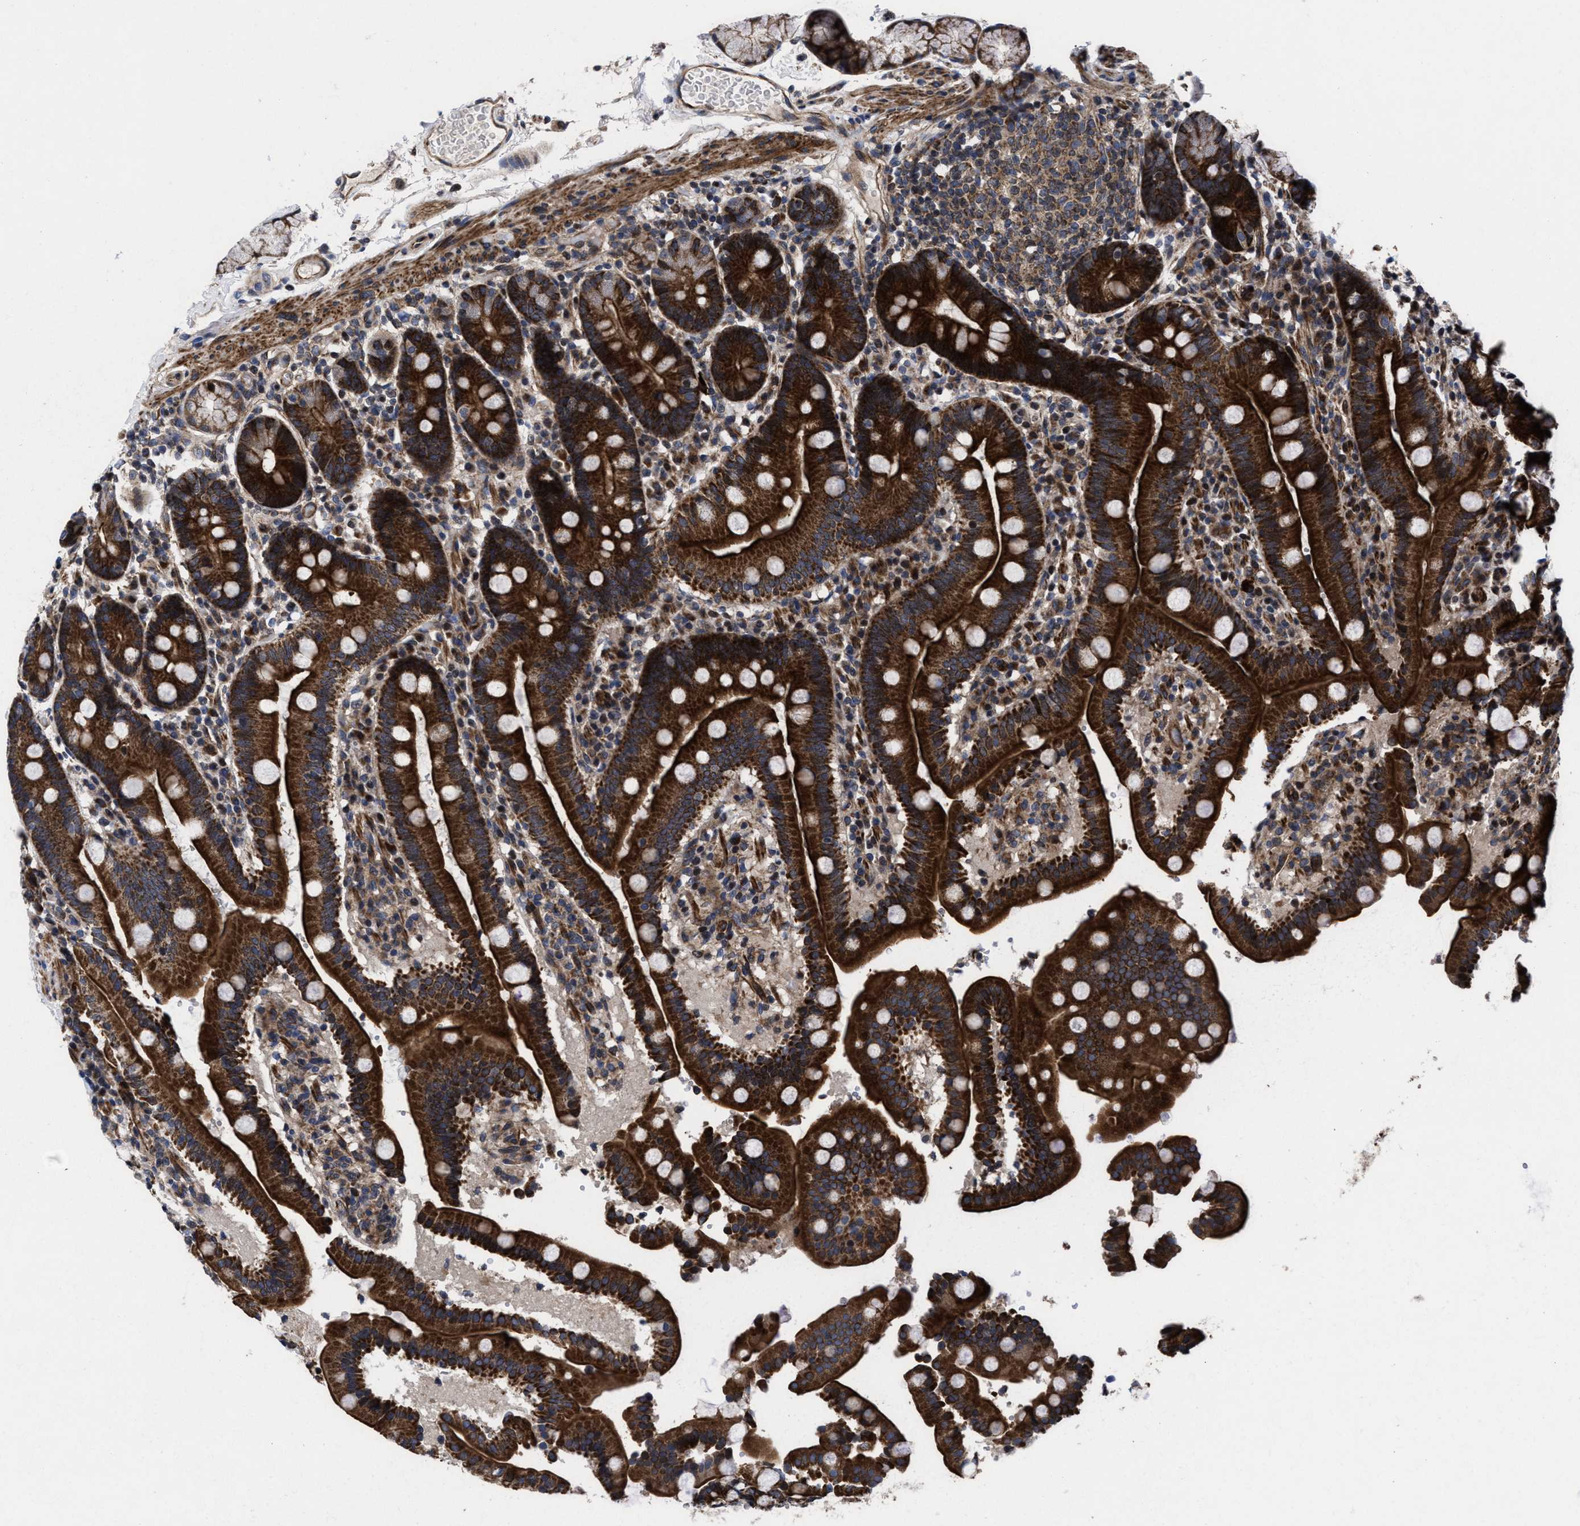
{"staining": {"intensity": "strong", "quantity": ">75%", "location": "cytoplasmic/membranous"}, "tissue": "duodenum", "cell_type": "Glandular cells", "image_type": "normal", "snomed": [{"axis": "morphology", "description": "Normal tissue, NOS"}, {"axis": "topography", "description": "Small intestine, NOS"}], "caption": "Immunohistochemistry (IHC) histopathology image of normal human duodenum stained for a protein (brown), which shows high levels of strong cytoplasmic/membranous positivity in approximately >75% of glandular cells.", "gene": "MRPL50", "patient": {"sex": "female", "age": 71}}